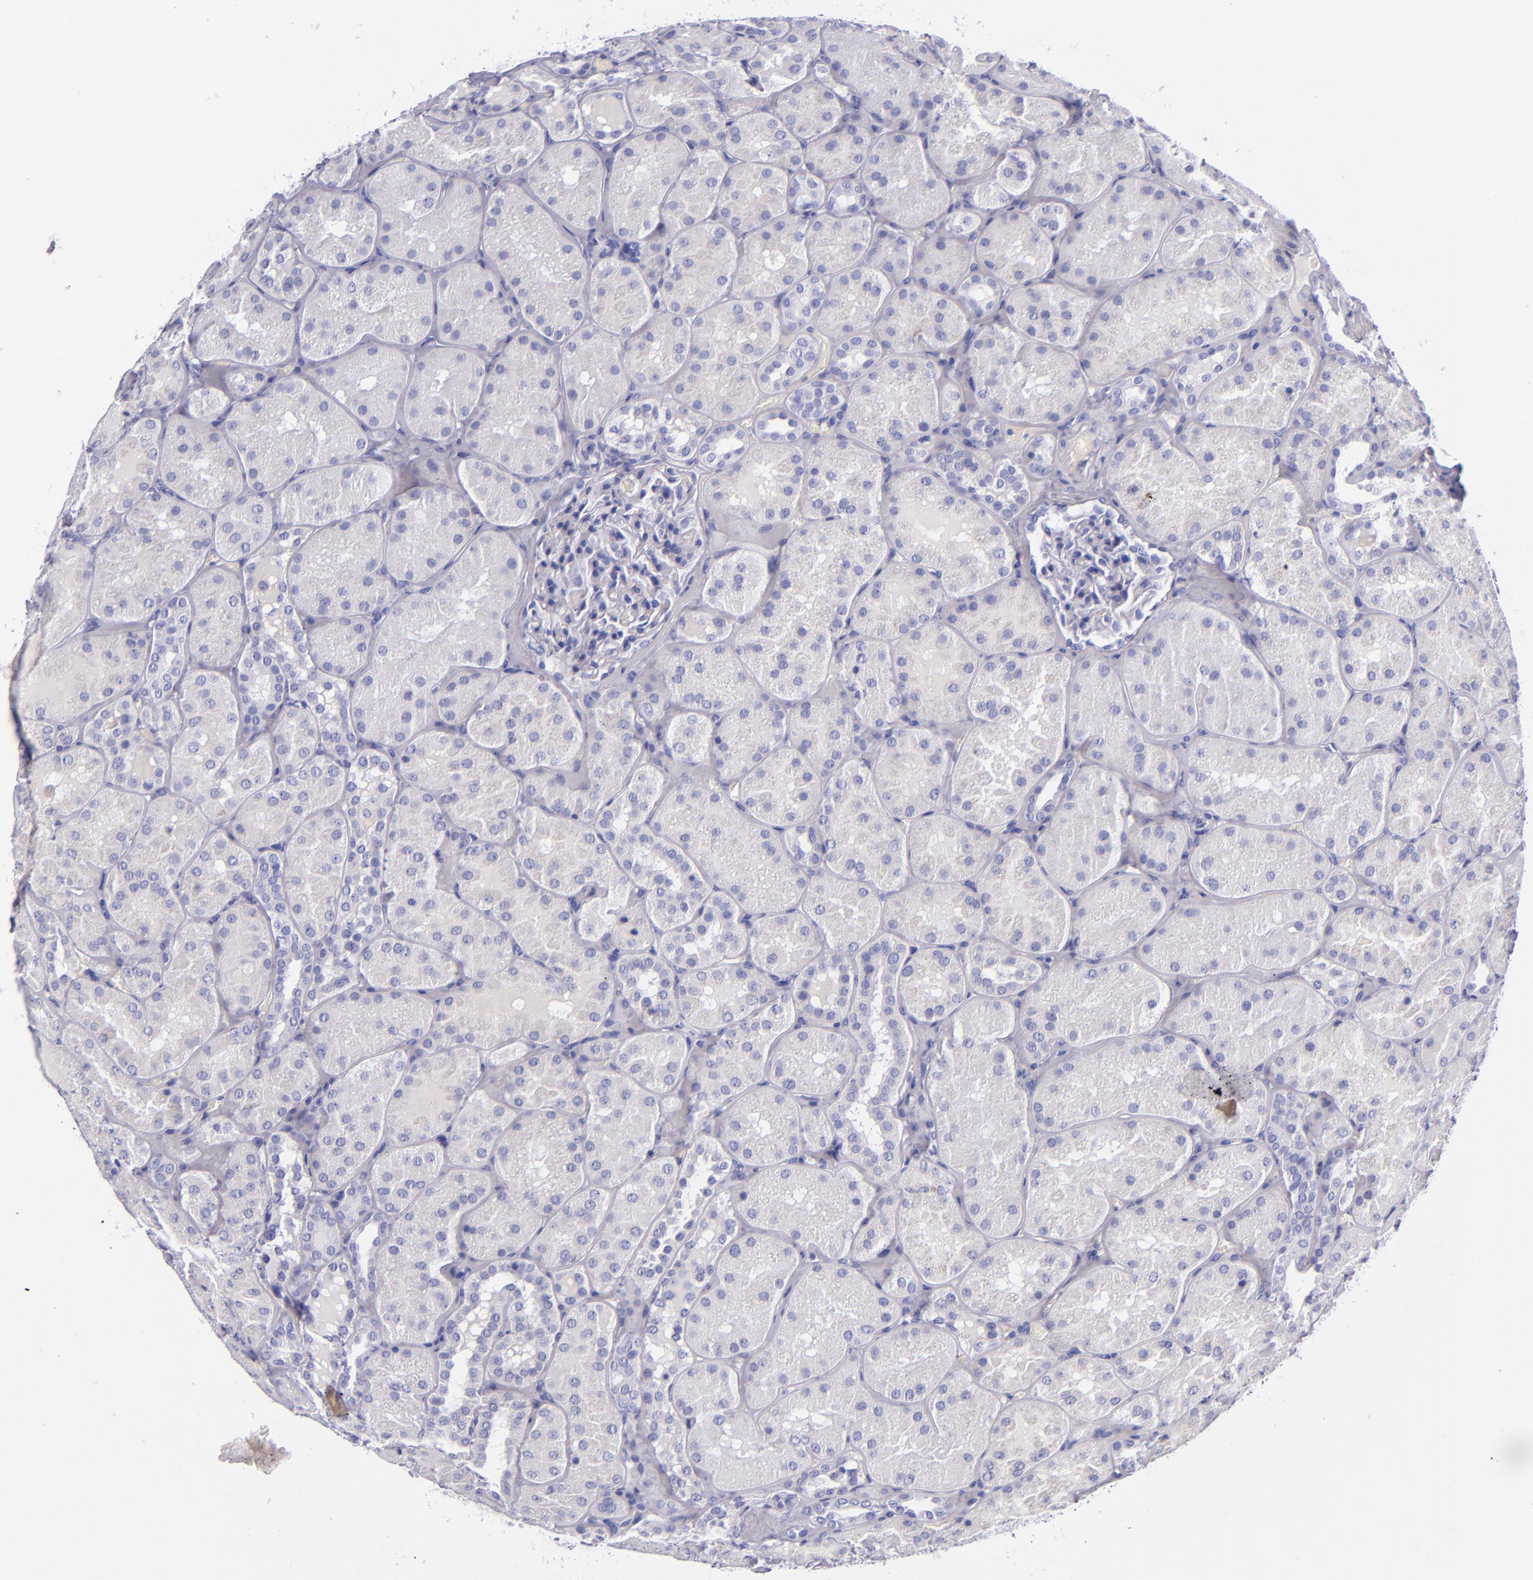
{"staining": {"intensity": "negative", "quantity": "none", "location": "none"}, "tissue": "kidney", "cell_type": "Cells in glomeruli", "image_type": "normal", "snomed": [{"axis": "morphology", "description": "Normal tissue, NOS"}, {"axis": "topography", "description": "Kidney"}], "caption": "Protein analysis of unremarkable kidney reveals no significant positivity in cells in glomeruli.", "gene": "LAG3", "patient": {"sex": "male", "age": 28}}